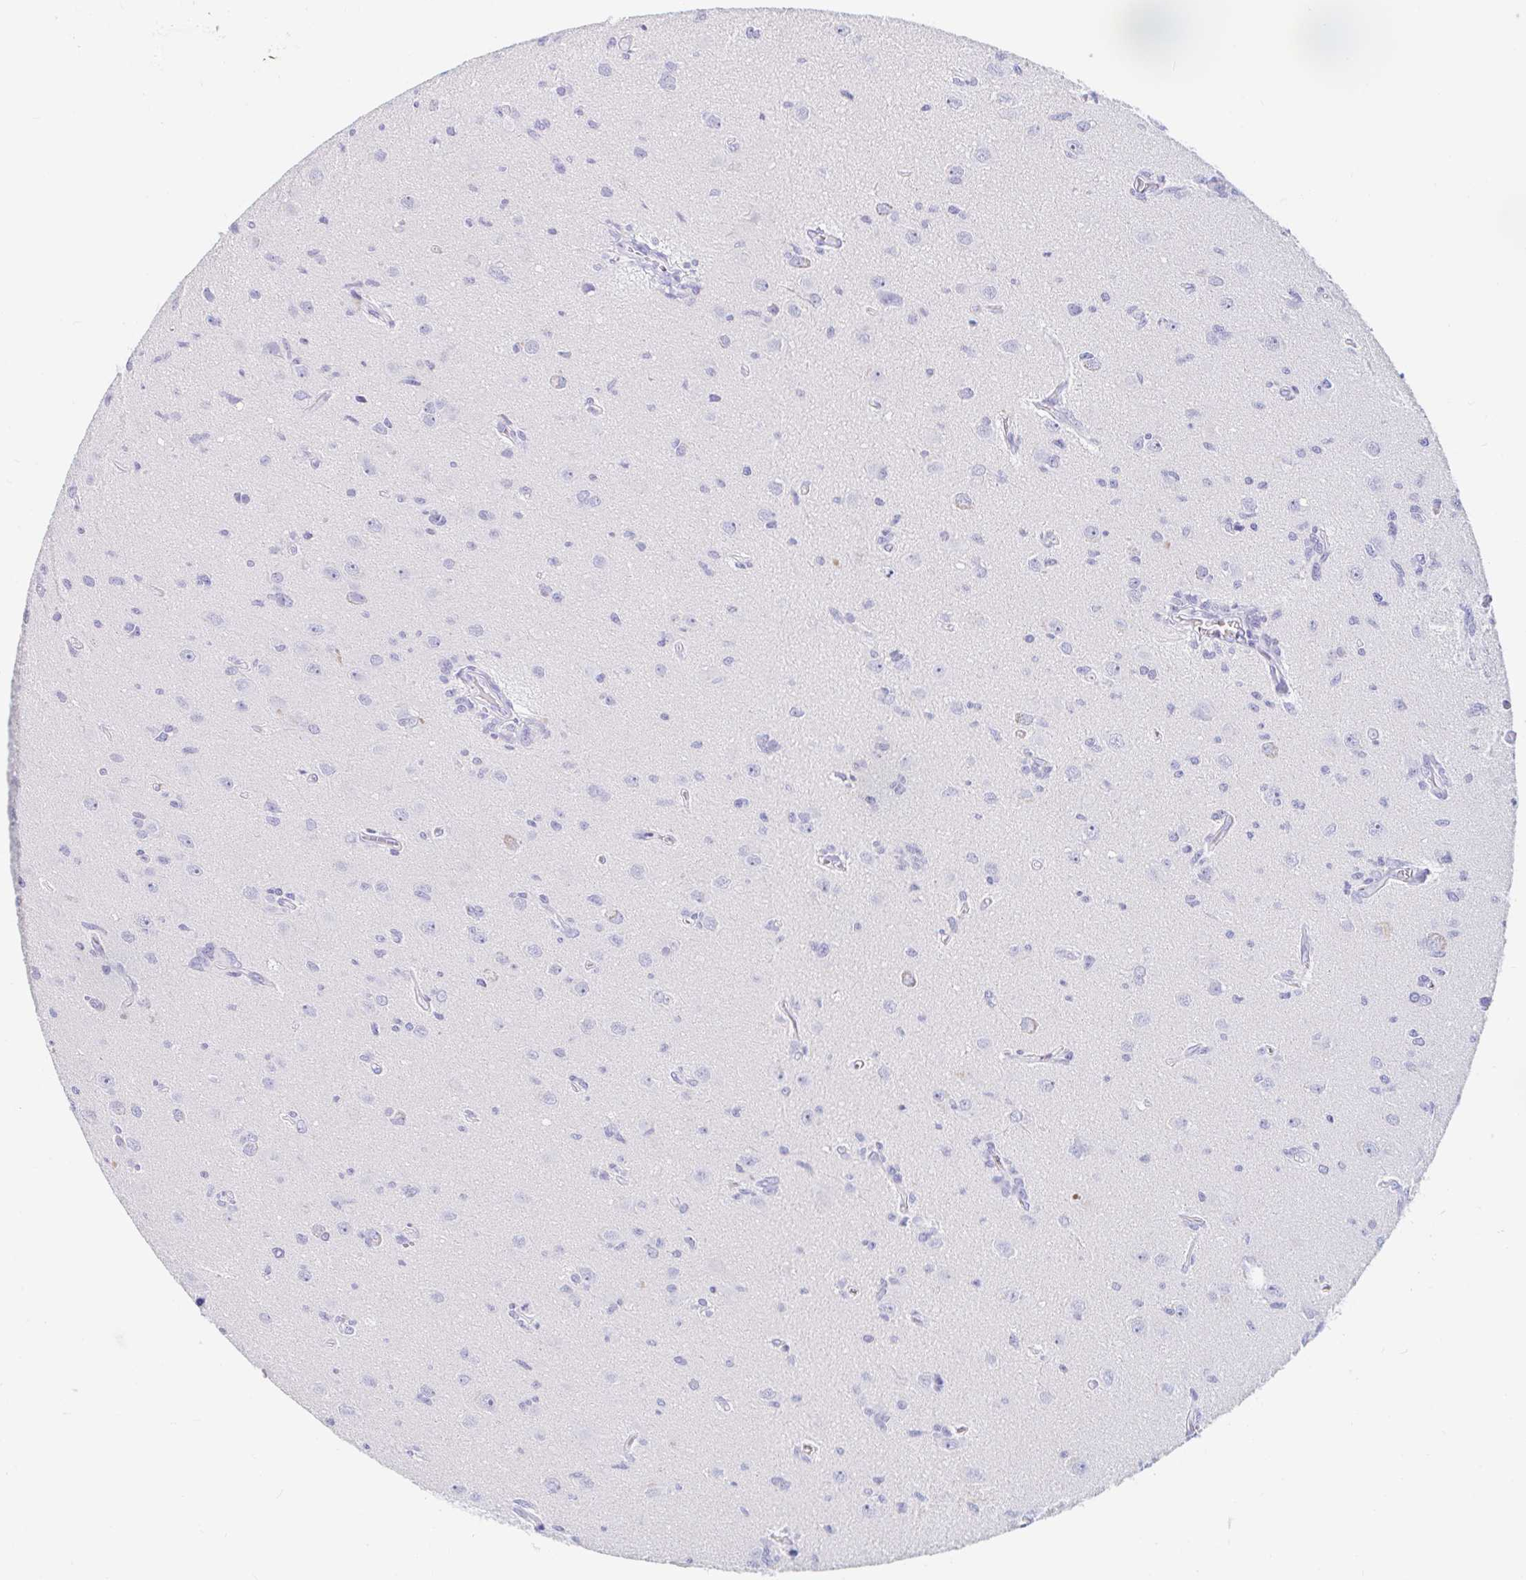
{"staining": {"intensity": "negative", "quantity": "none", "location": "none"}, "tissue": "glioma", "cell_type": "Tumor cells", "image_type": "cancer", "snomed": [{"axis": "morphology", "description": "Glioma, malignant, High grade"}, {"axis": "topography", "description": "Brain"}], "caption": "Immunohistochemistry image of human glioma stained for a protein (brown), which shows no expression in tumor cells. (Stains: DAB (3,3'-diaminobenzidine) IHC with hematoxylin counter stain, Microscopy: brightfield microscopy at high magnification).", "gene": "TEX44", "patient": {"sex": "male", "age": 67}}